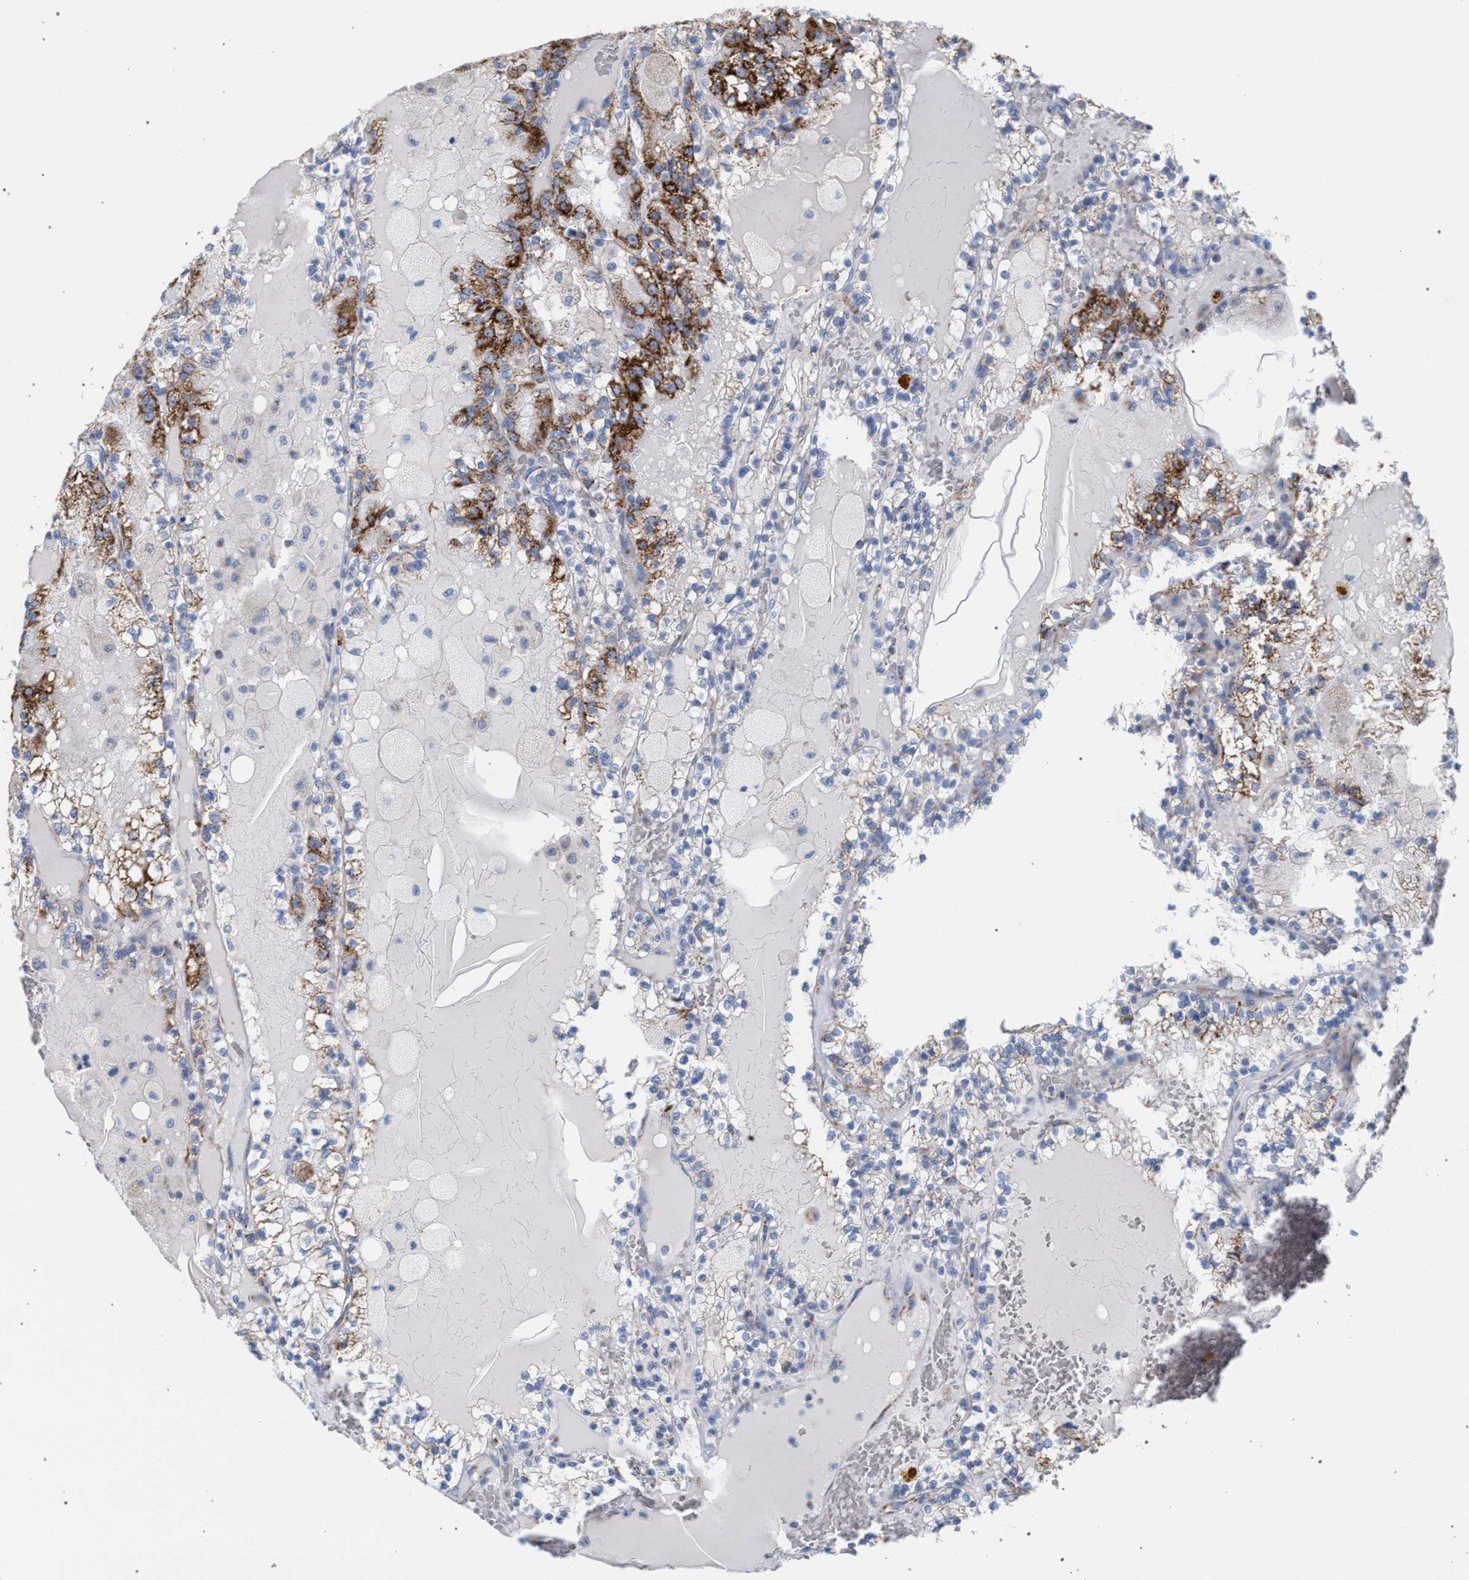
{"staining": {"intensity": "strong", "quantity": ">75%", "location": "cytoplasmic/membranous"}, "tissue": "renal cancer", "cell_type": "Tumor cells", "image_type": "cancer", "snomed": [{"axis": "morphology", "description": "Adenocarcinoma, NOS"}, {"axis": "topography", "description": "Kidney"}], "caption": "IHC staining of renal cancer, which shows high levels of strong cytoplasmic/membranous staining in about >75% of tumor cells indicating strong cytoplasmic/membranous protein positivity. The staining was performed using DAB (3,3'-diaminobenzidine) (brown) for protein detection and nuclei were counterstained in hematoxylin (blue).", "gene": "ECI2", "patient": {"sex": "female", "age": 56}}